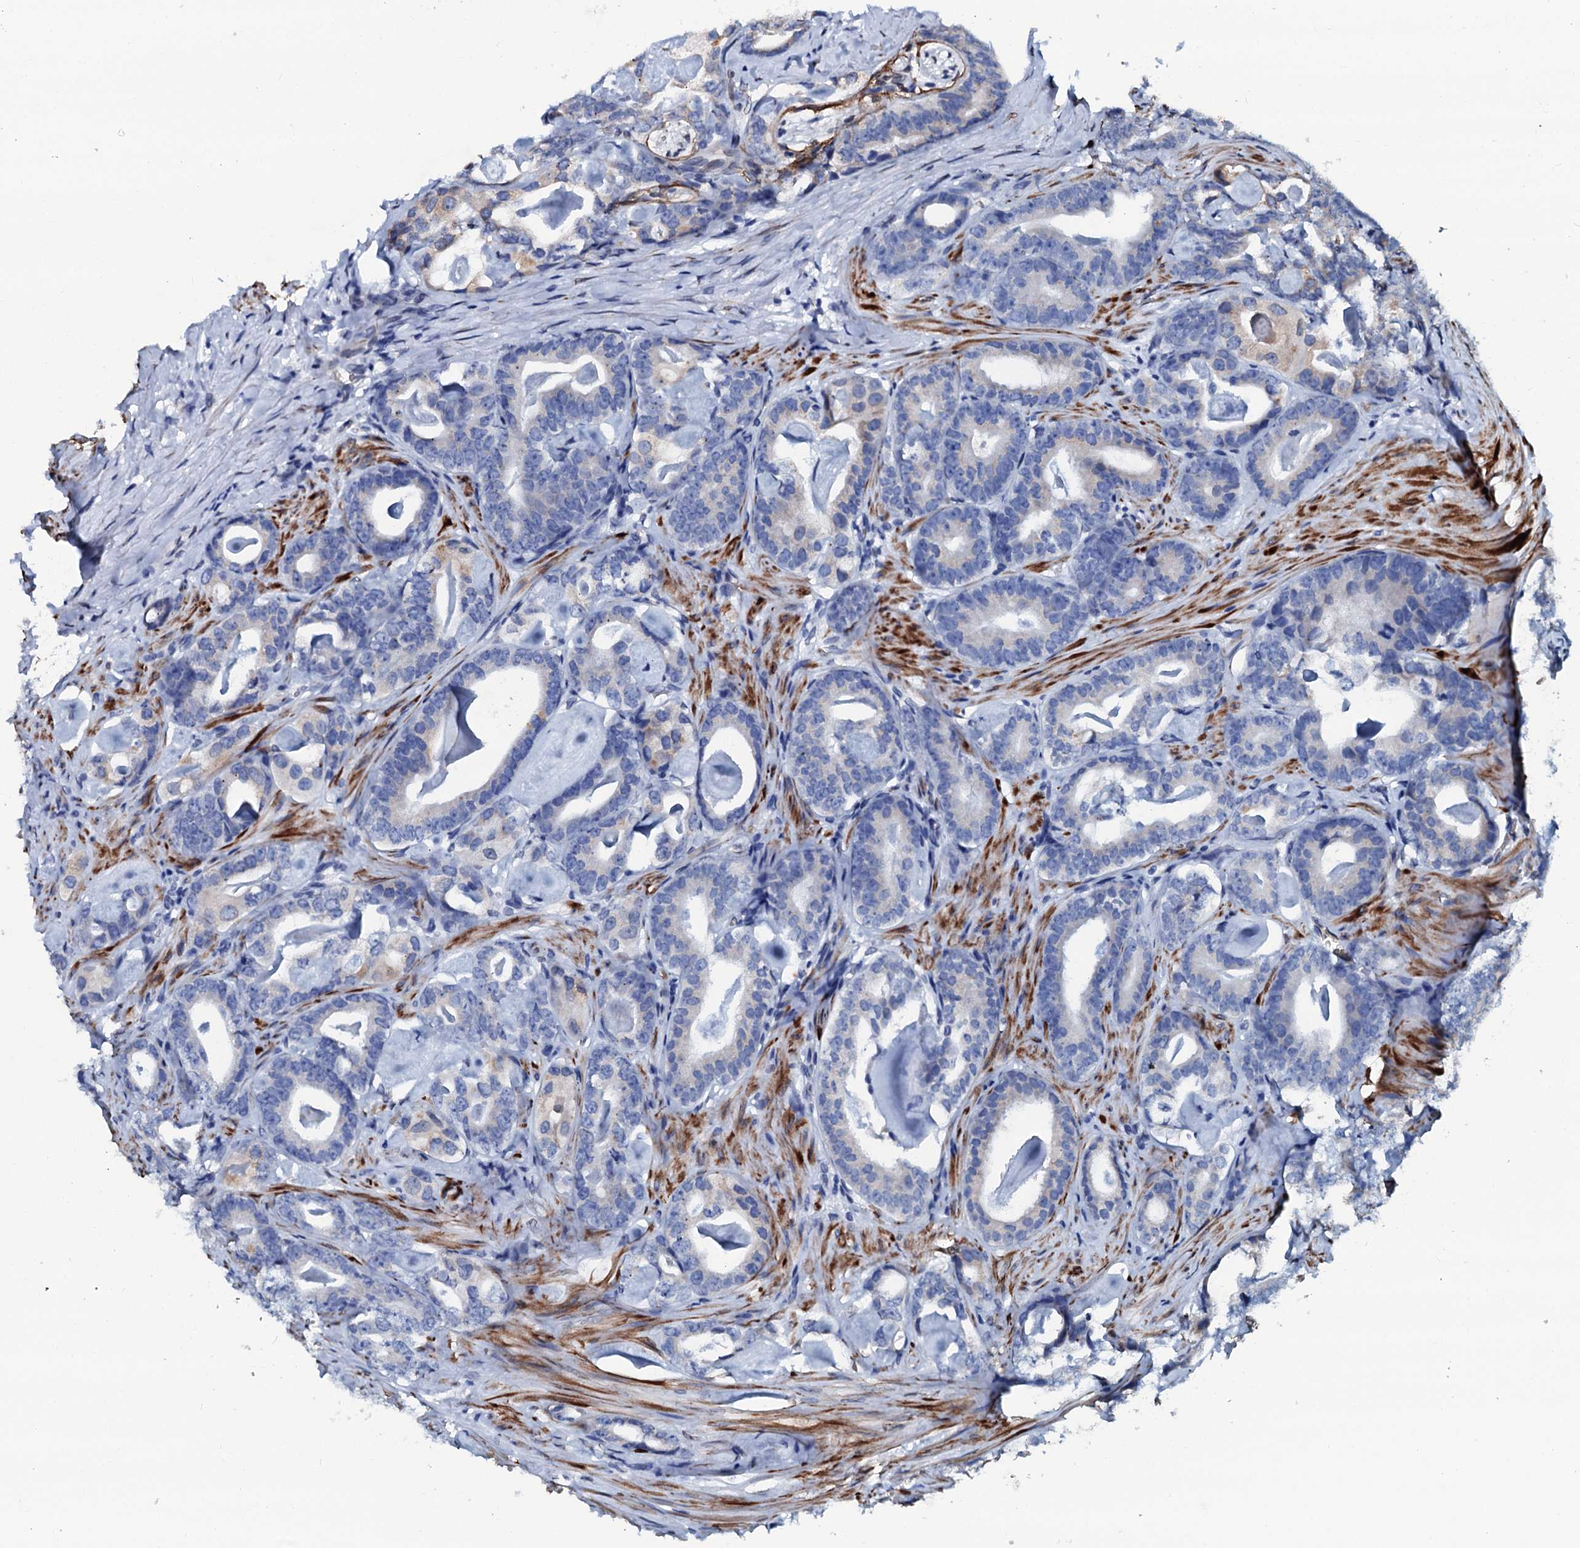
{"staining": {"intensity": "negative", "quantity": "none", "location": "none"}, "tissue": "prostate cancer", "cell_type": "Tumor cells", "image_type": "cancer", "snomed": [{"axis": "morphology", "description": "Adenocarcinoma, Low grade"}, {"axis": "topography", "description": "Prostate"}], "caption": "Immunohistochemical staining of prostate cancer demonstrates no significant staining in tumor cells.", "gene": "NRP2", "patient": {"sex": "male", "age": 63}}